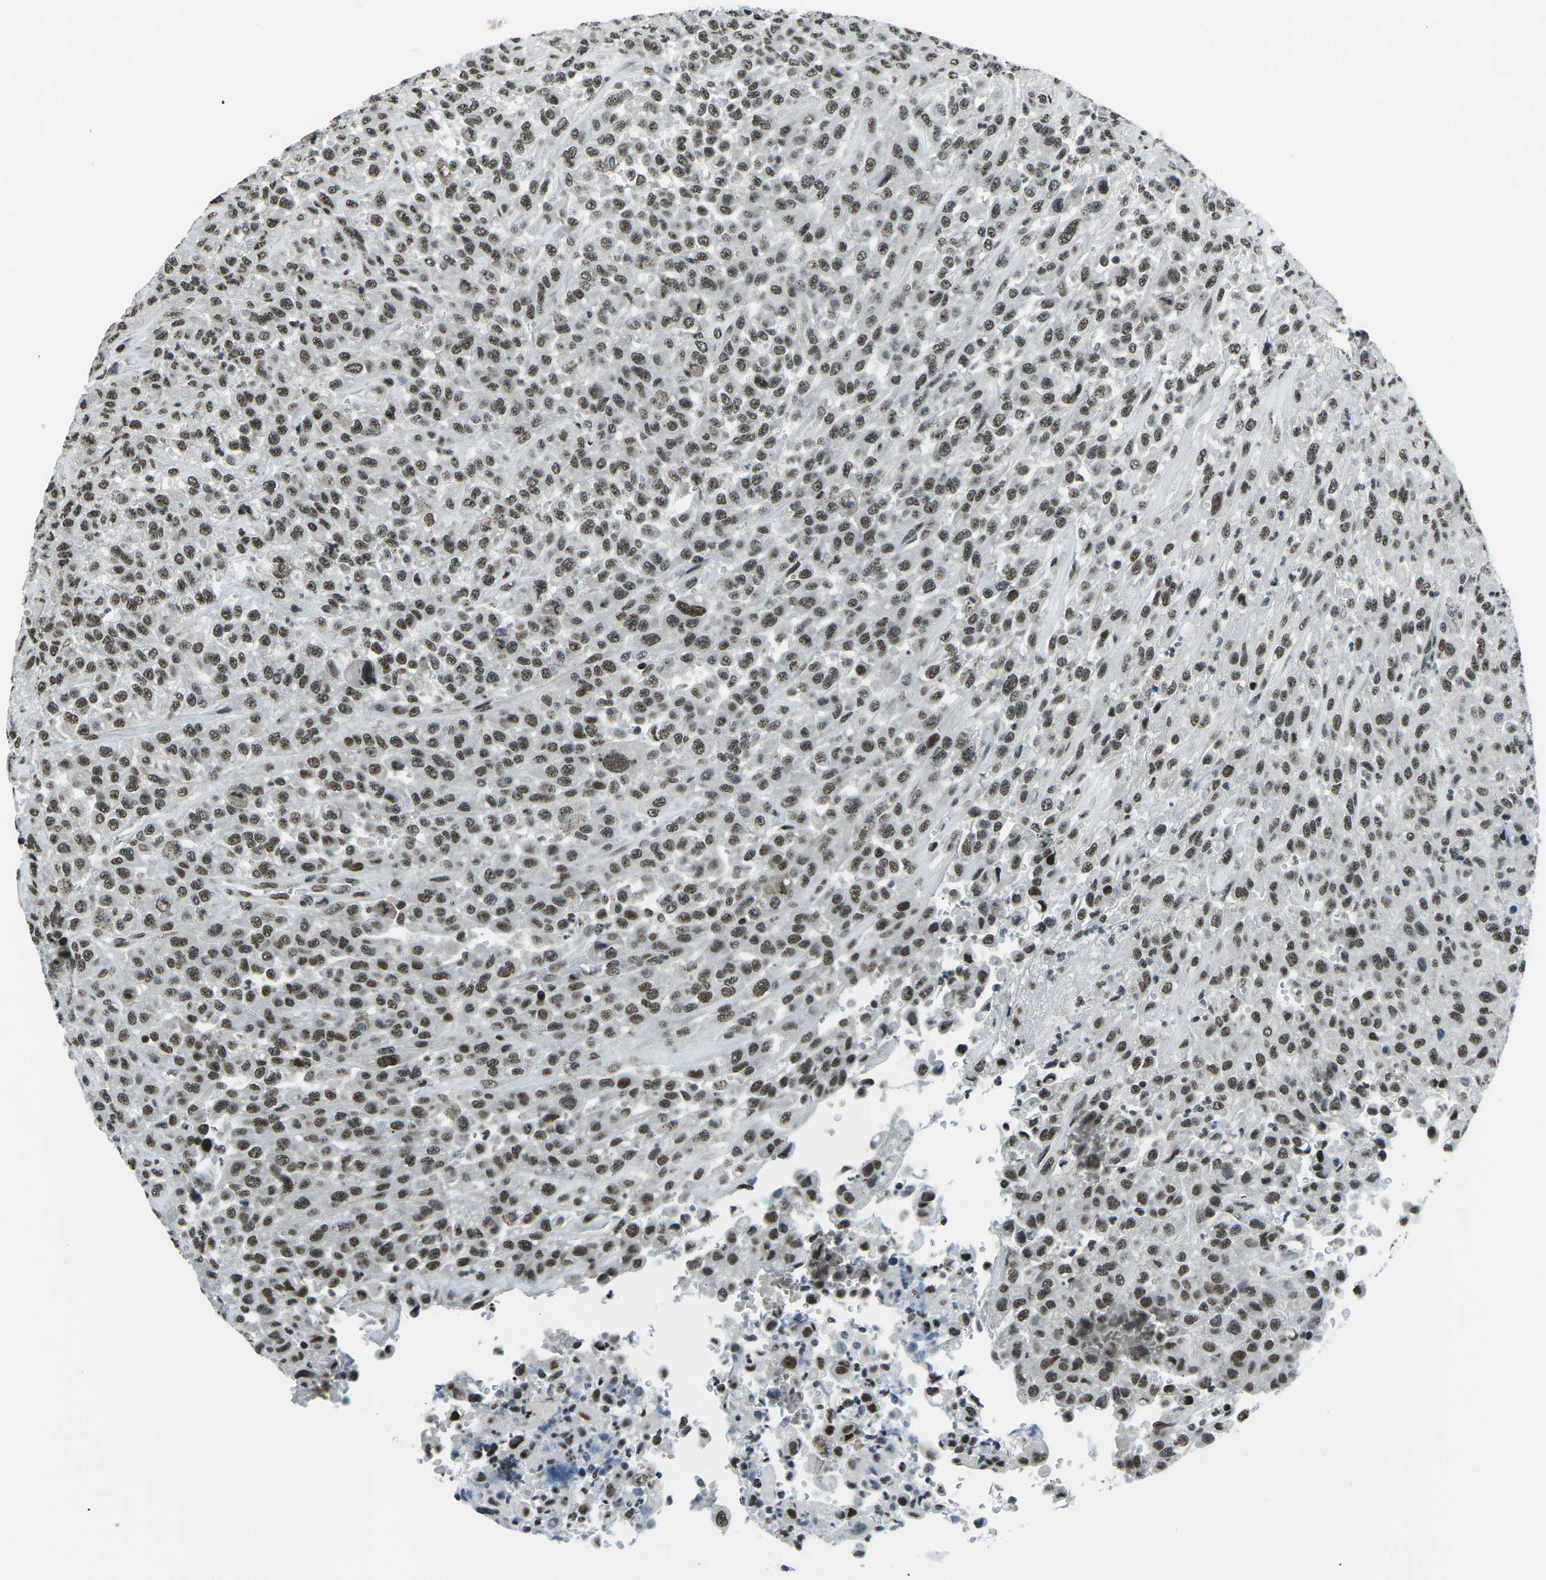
{"staining": {"intensity": "moderate", "quantity": ">75%", "location": "nuclear"}, "tissue": "urothelial cancer", "cell_type": "Tumor cells", "image_type": "cancer", "snomed": [{"axis": "morphology", "description": "Urothelial carcinoma, High grade"}, {"axis": "topography", "description": "Urinary bladder"}], "caption": "Tumor cells reveal medium levels of moderate nuclear positivity in about >75% of cells in human urothelial cancer.", "gene": "RBL2", "patient": {"sex": "male", "age": 46}}